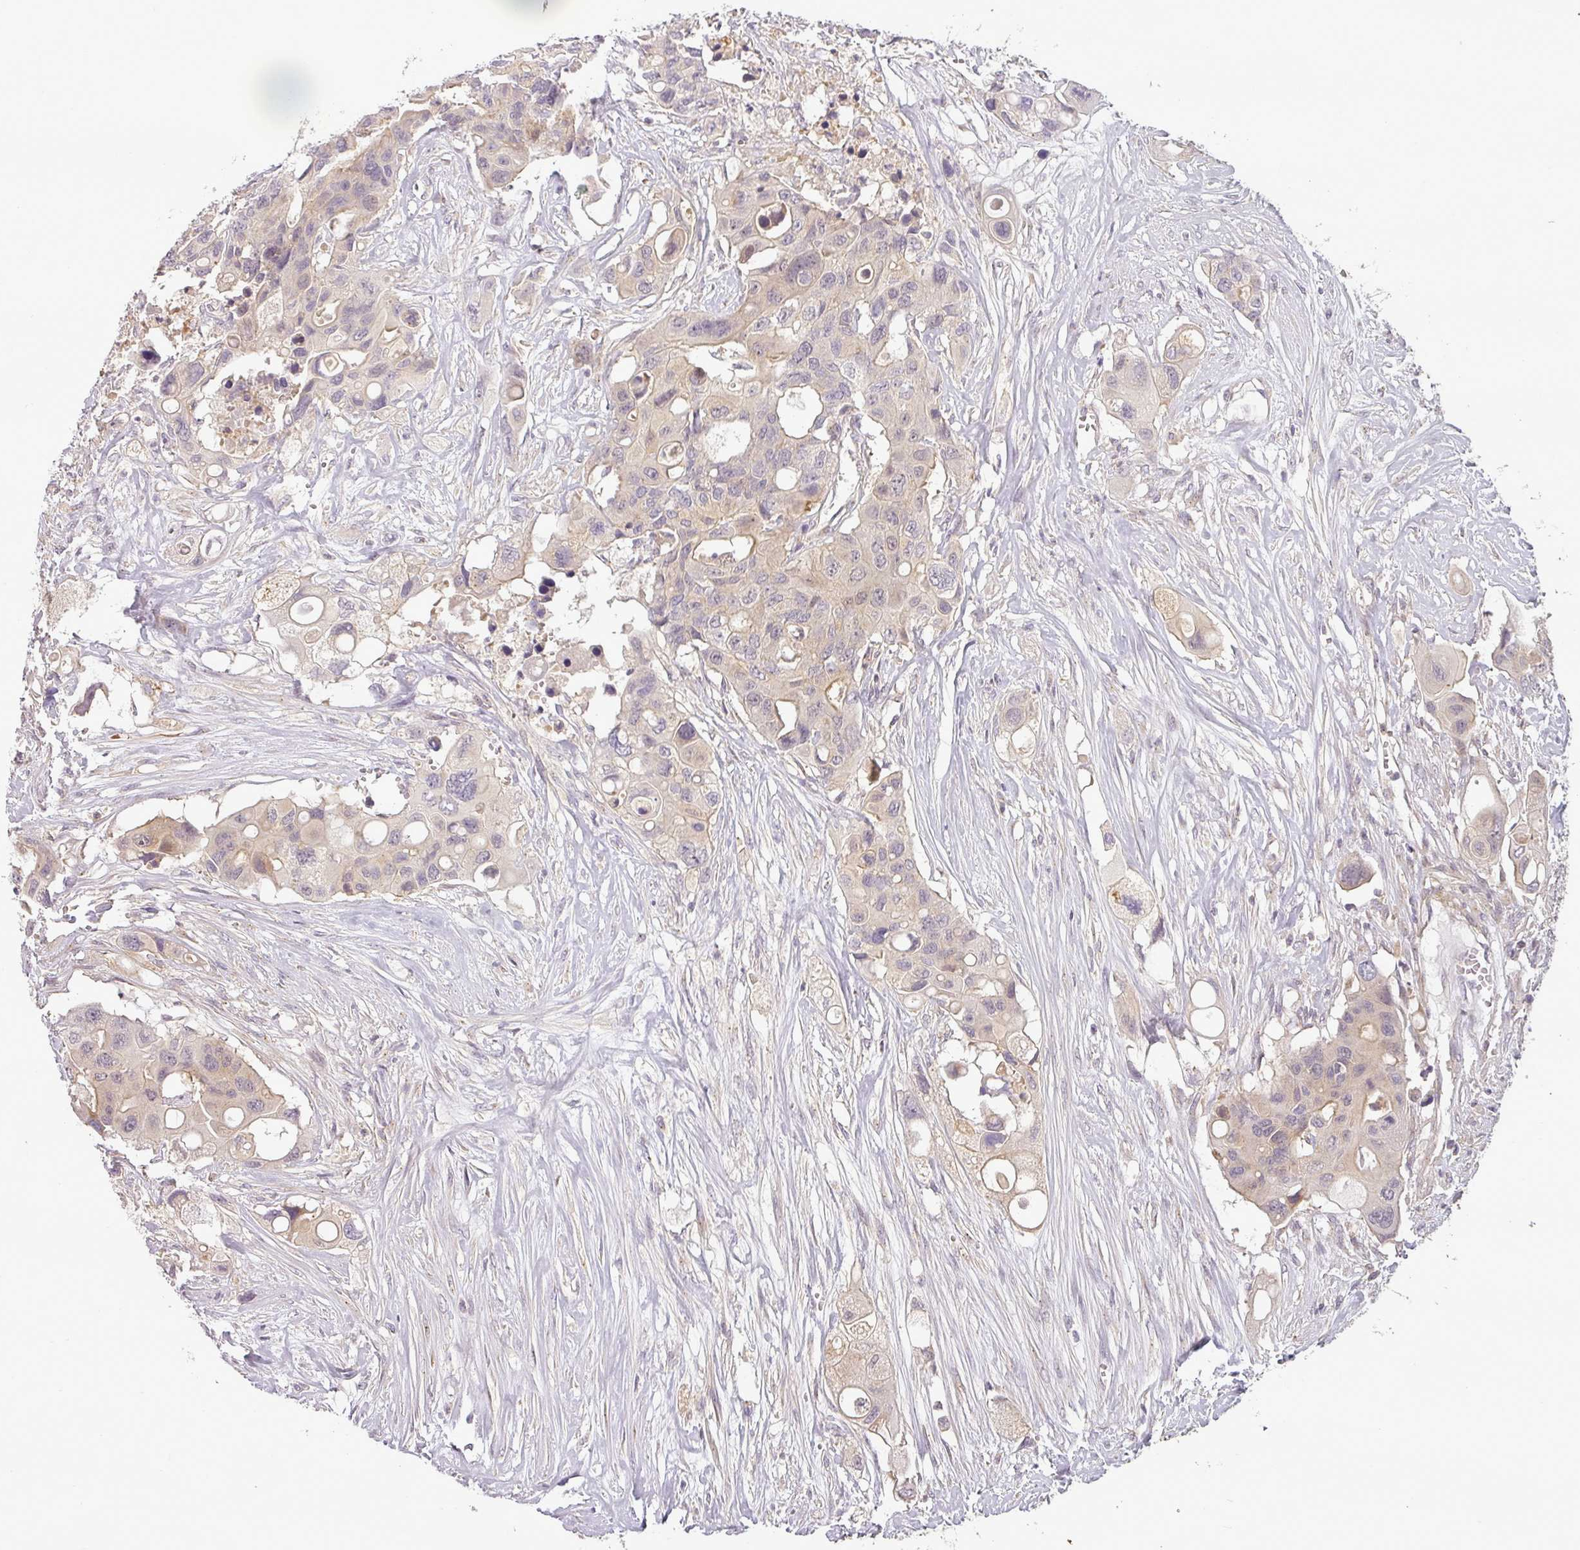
{"staining": {"intensity": "weak", "quantity": "<25%", "location": "cytoplasmic/membranous"}, "tissue": "colorectal cancer", "cell_type": "Tumor cells", "image_type": "cancer", "snomed": [{"axis": "morphology", "description": "Adenocarcinoma, NOS"}, {"axis": "topography", "description": "Colon"}], "caption": "Adenocarcinoma (colorectal) was stained to show a protein in brown. There is no significant positivity in tumor cells.", "gene": "NIN", "patient": {"sex": "male", "age": 77}}